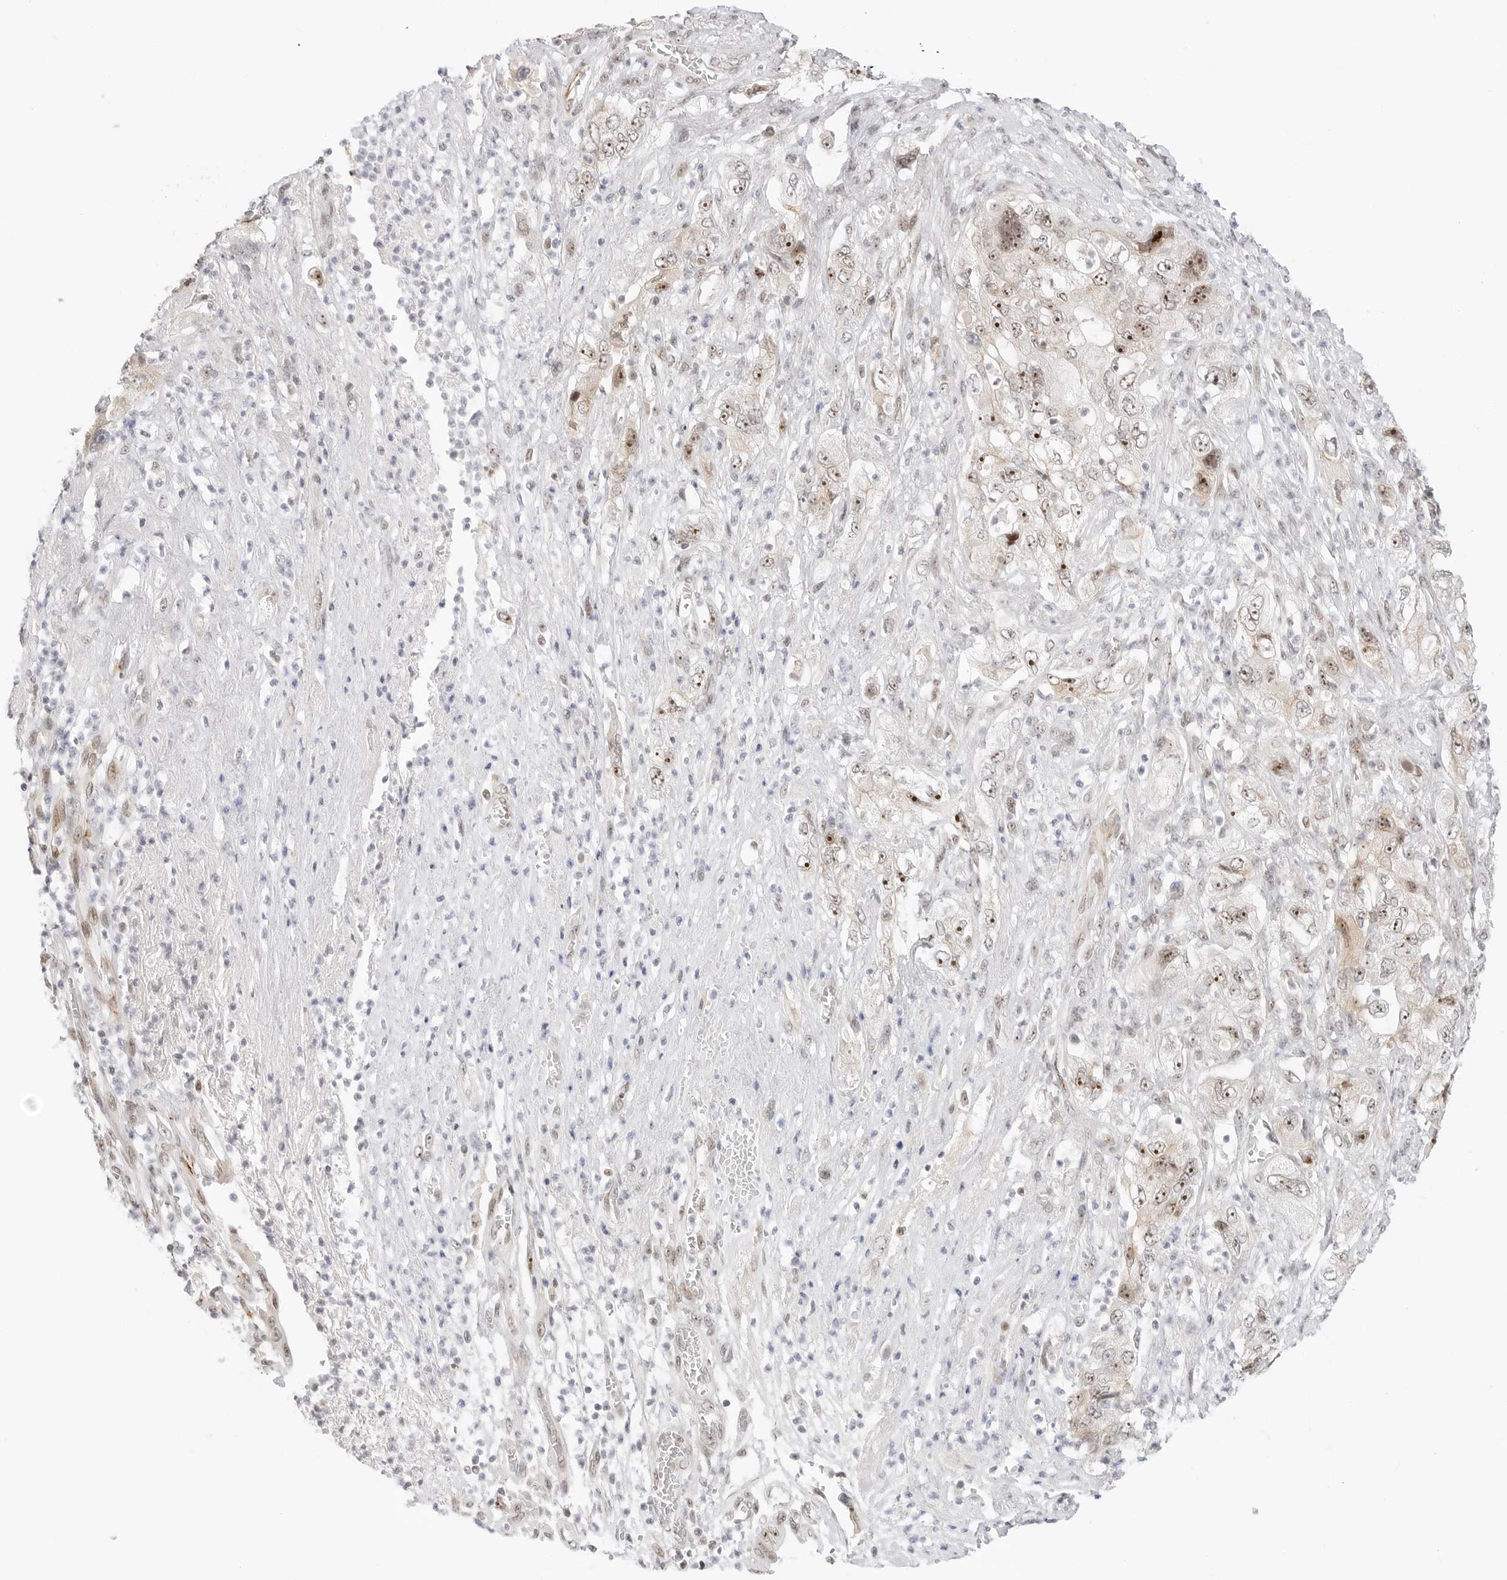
{"staining": {"intensity": "moderate", "quantity": ">75%", "location": "nuclear"}, "tissue": "pancreatic cancer", "cell_type": "Tumor cells", "image_type": "cancer", "snomed": [{"axis": "morphology", "description": "Adenocarcinoma, NOS"}, {"axis": "topography", "description": "Pancreas"}], "caption": "Adenocarcinoma (pancreatic) tissue reveals moderate nuclear expression in about >75% of tumor cells, visualized by immunohistochemistry.", "gene": "HIPK3", "patient": {"sex": "female", "age": 73}}